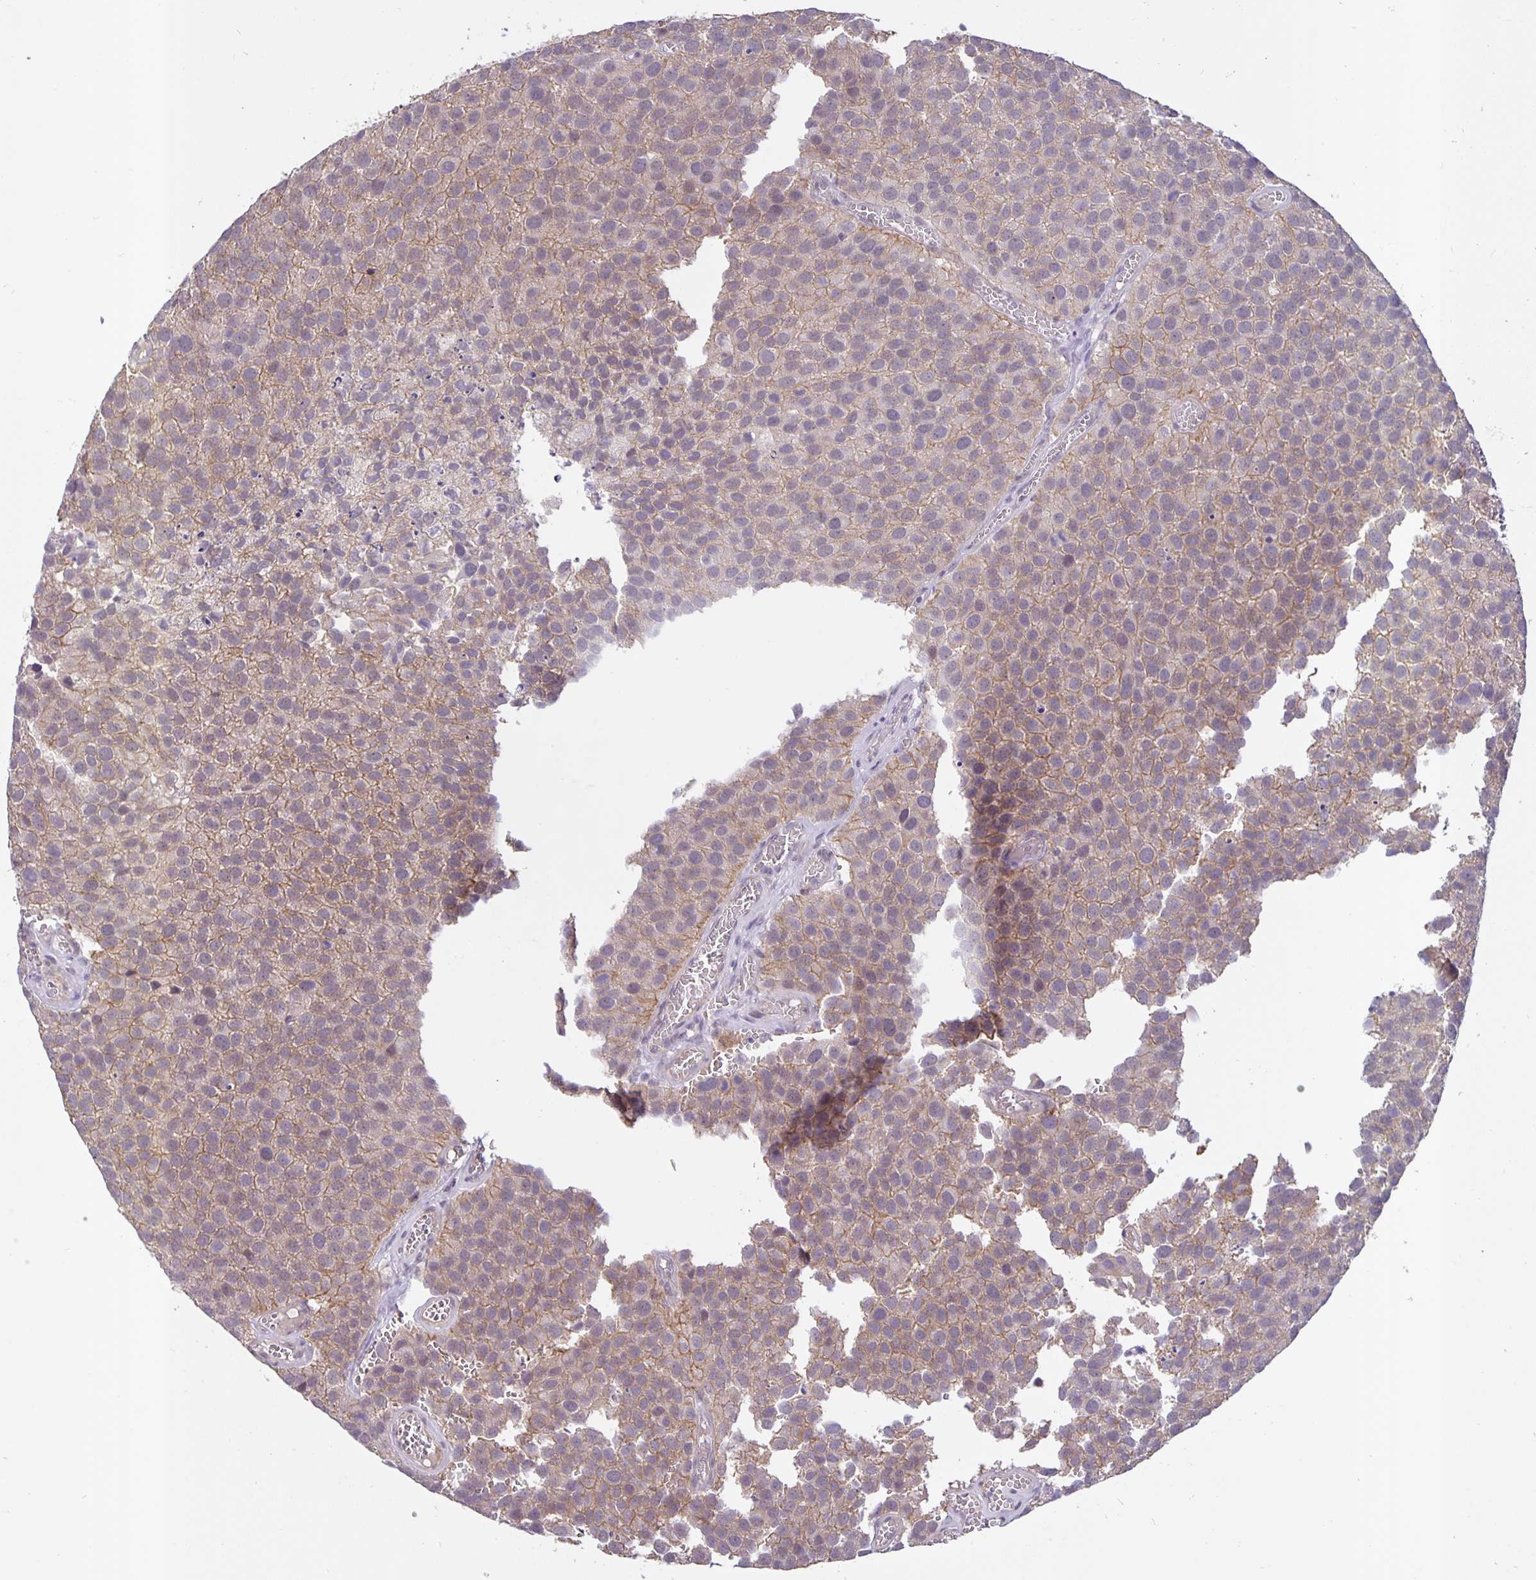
{"staining": {"intensity": "weak", "quantity": "25%-75%", "location": "cytoplasmic/membranous"}, "tissue": "urothelial cancer", "cell_type": "Tumor cells", "image_type": "cancer", "snomed": [{"axis": "morphology", "description": "Urothelial carcinoma, Low grade"}, {"axis": "topography", "description": "Urinary bladder"}], "caption": "Immunohistochemistry (IHC) of urothelial cancer shows low levels of weak cytoplasmic/membranous positivity in approximately 25%-75% of tumor cells.", "gene": "ARVCF", "patient": {"sex": "female", "age": 69}}